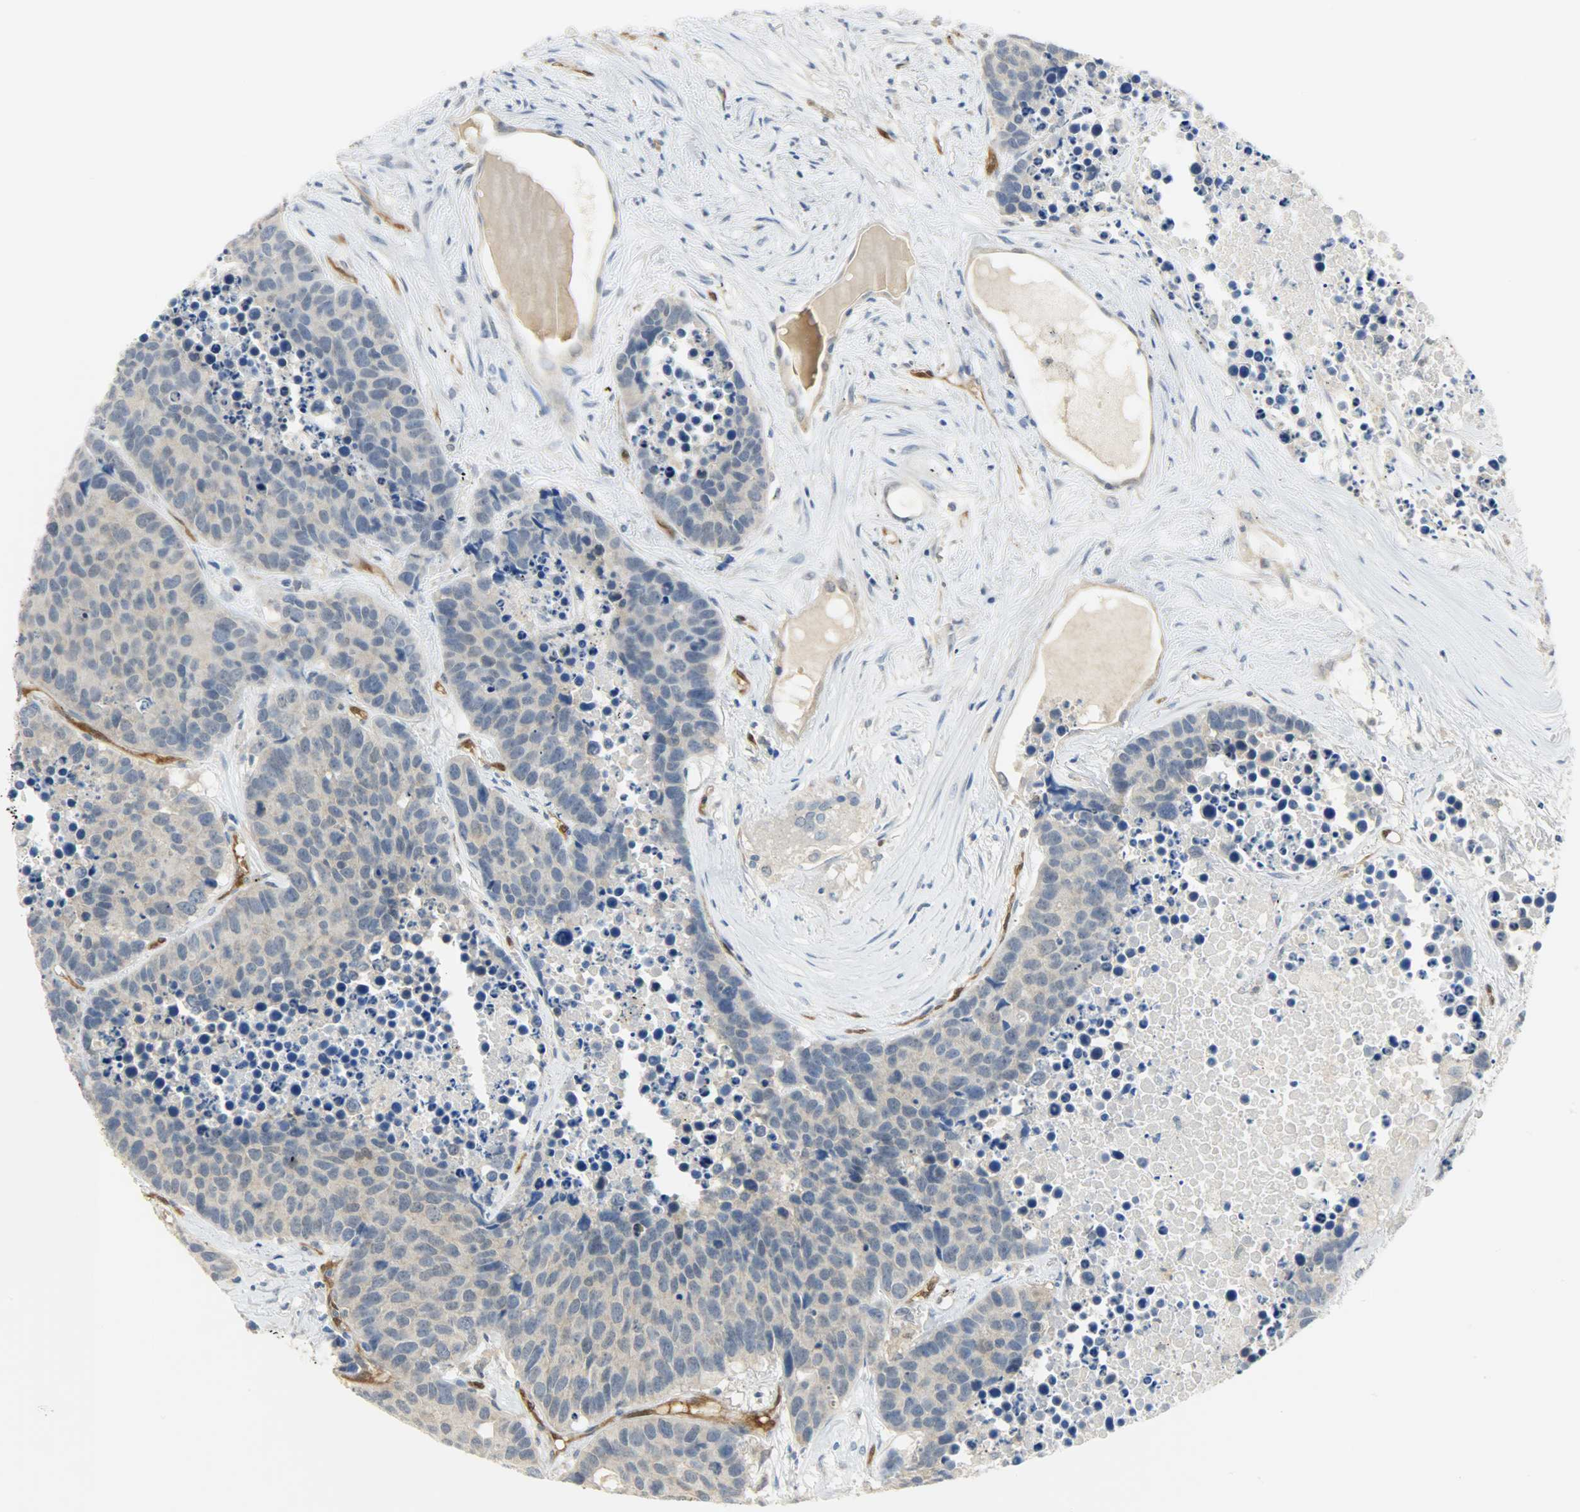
{"staining": {"intensity": "negative", "quantity": "none", "location": "none"}, "tissue": "carcinoid", "cell_type": "Tumor cells", "image_type": "cancer", "snomed": [{"axis": "morphology", "description": "Carcinoid, malignant, NOS"}, {"axis": "topography", "description": "Lung"}], "caption": "The immunohistochemistry (IHC) image has no significant positivity in tumor cells of carcinoid (malignant) tissue. (DAB (3,3'-diaminobenzidine) IHC visualized using brightfield microscopy, high magnification).", "gene": "FKBP1A", "patient": {"sex": "male", "age": 60}}